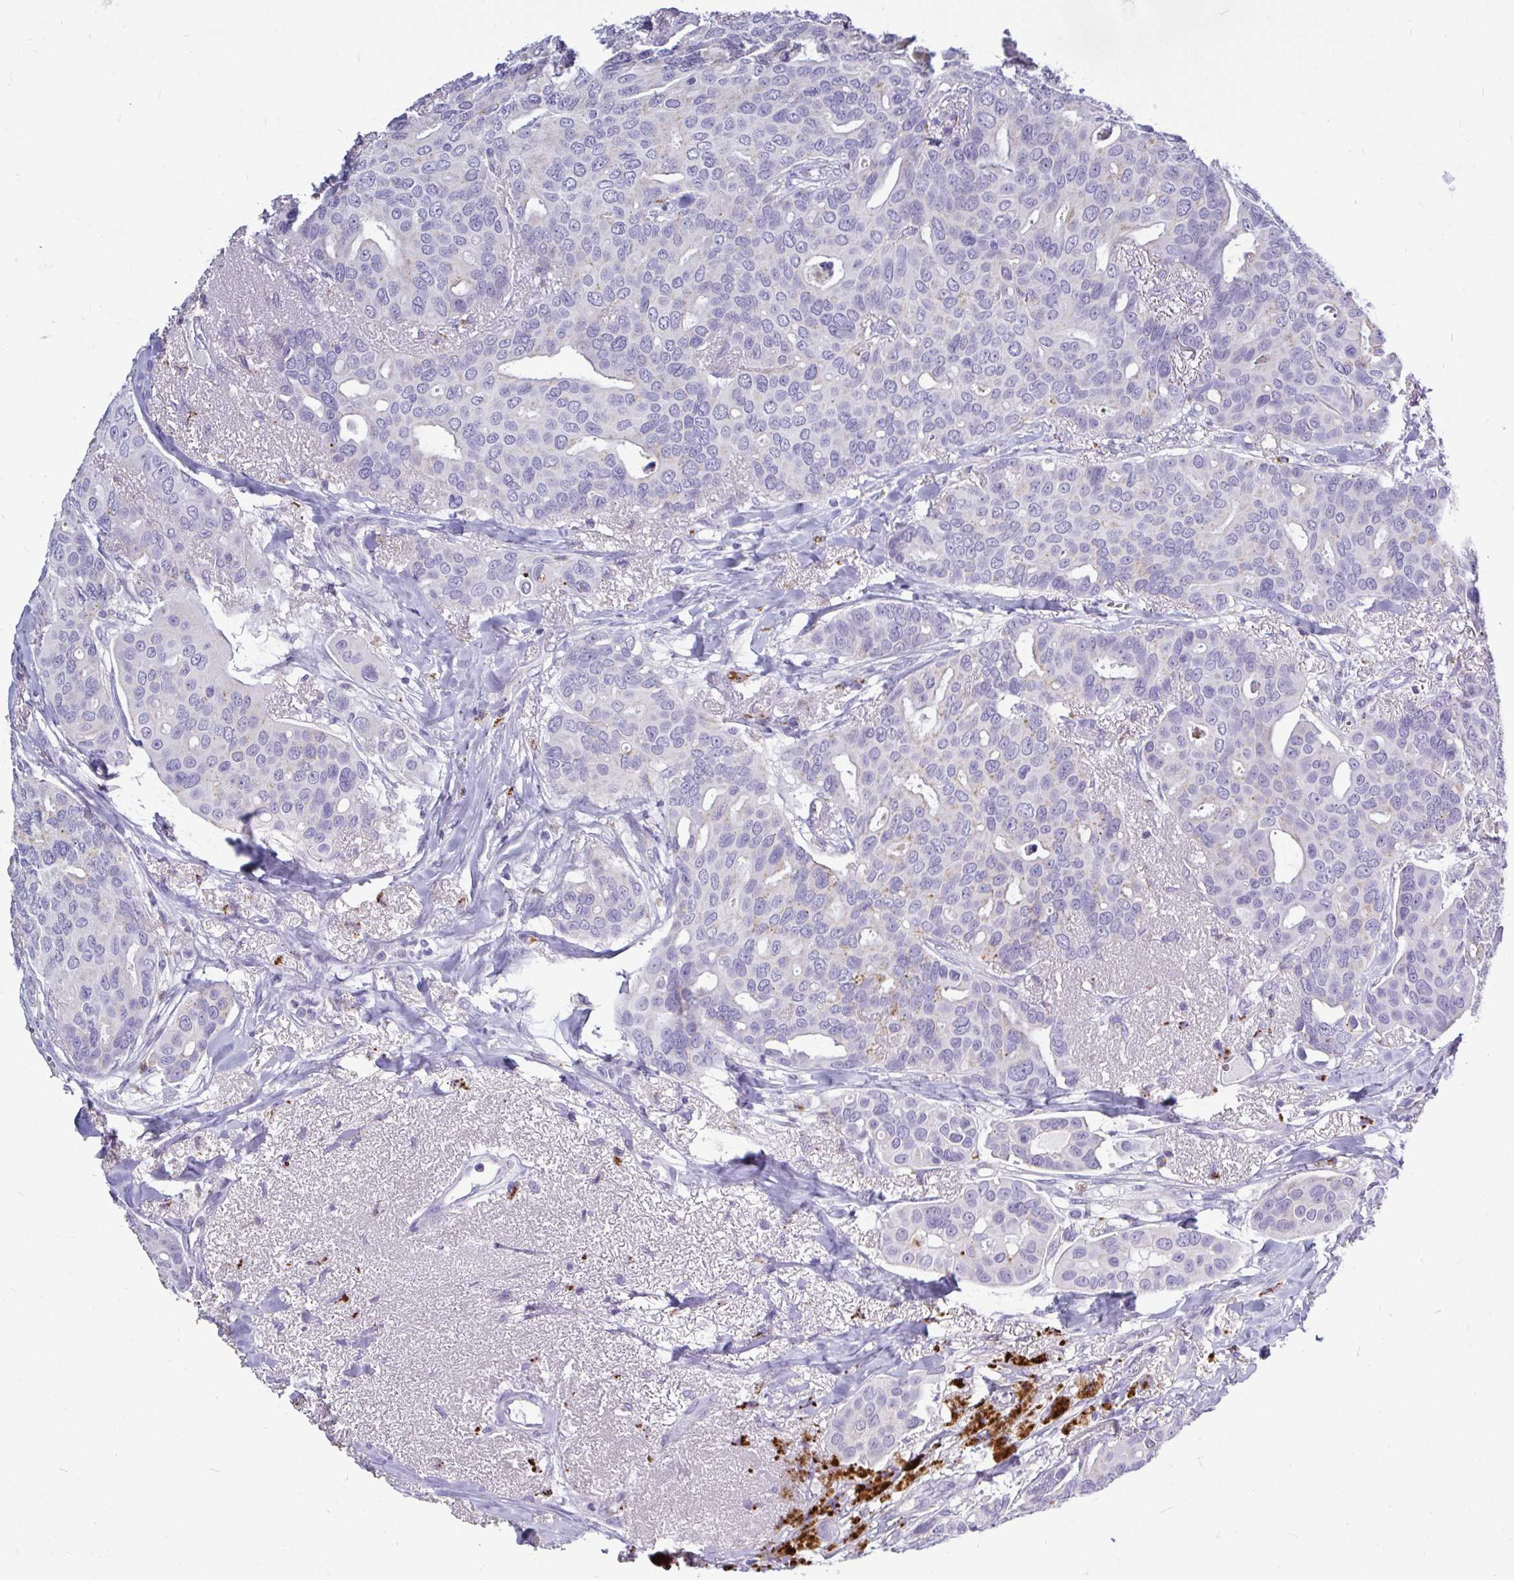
{"staining": {"intensity": "negative", "quantity": "none", "location": "none"}, "tissue": "breast cancer", "cell_type": "Tumor cells", "image_type": "cancer", "snomed": [{"axis": "morphology", "description": "Duct carcinoma"}, {"axis": "topography", "description": "Breast"}], "caption": "IHC of human intraductal carcinoma (breast) displays no expression in tumor cells. (DAB (3,3'-diaminobenzidine) IHC visualized using brightfield microscopy, high magnification).", "gene": "CTSZ", "patient": {"sex": "female", "age": 54}}